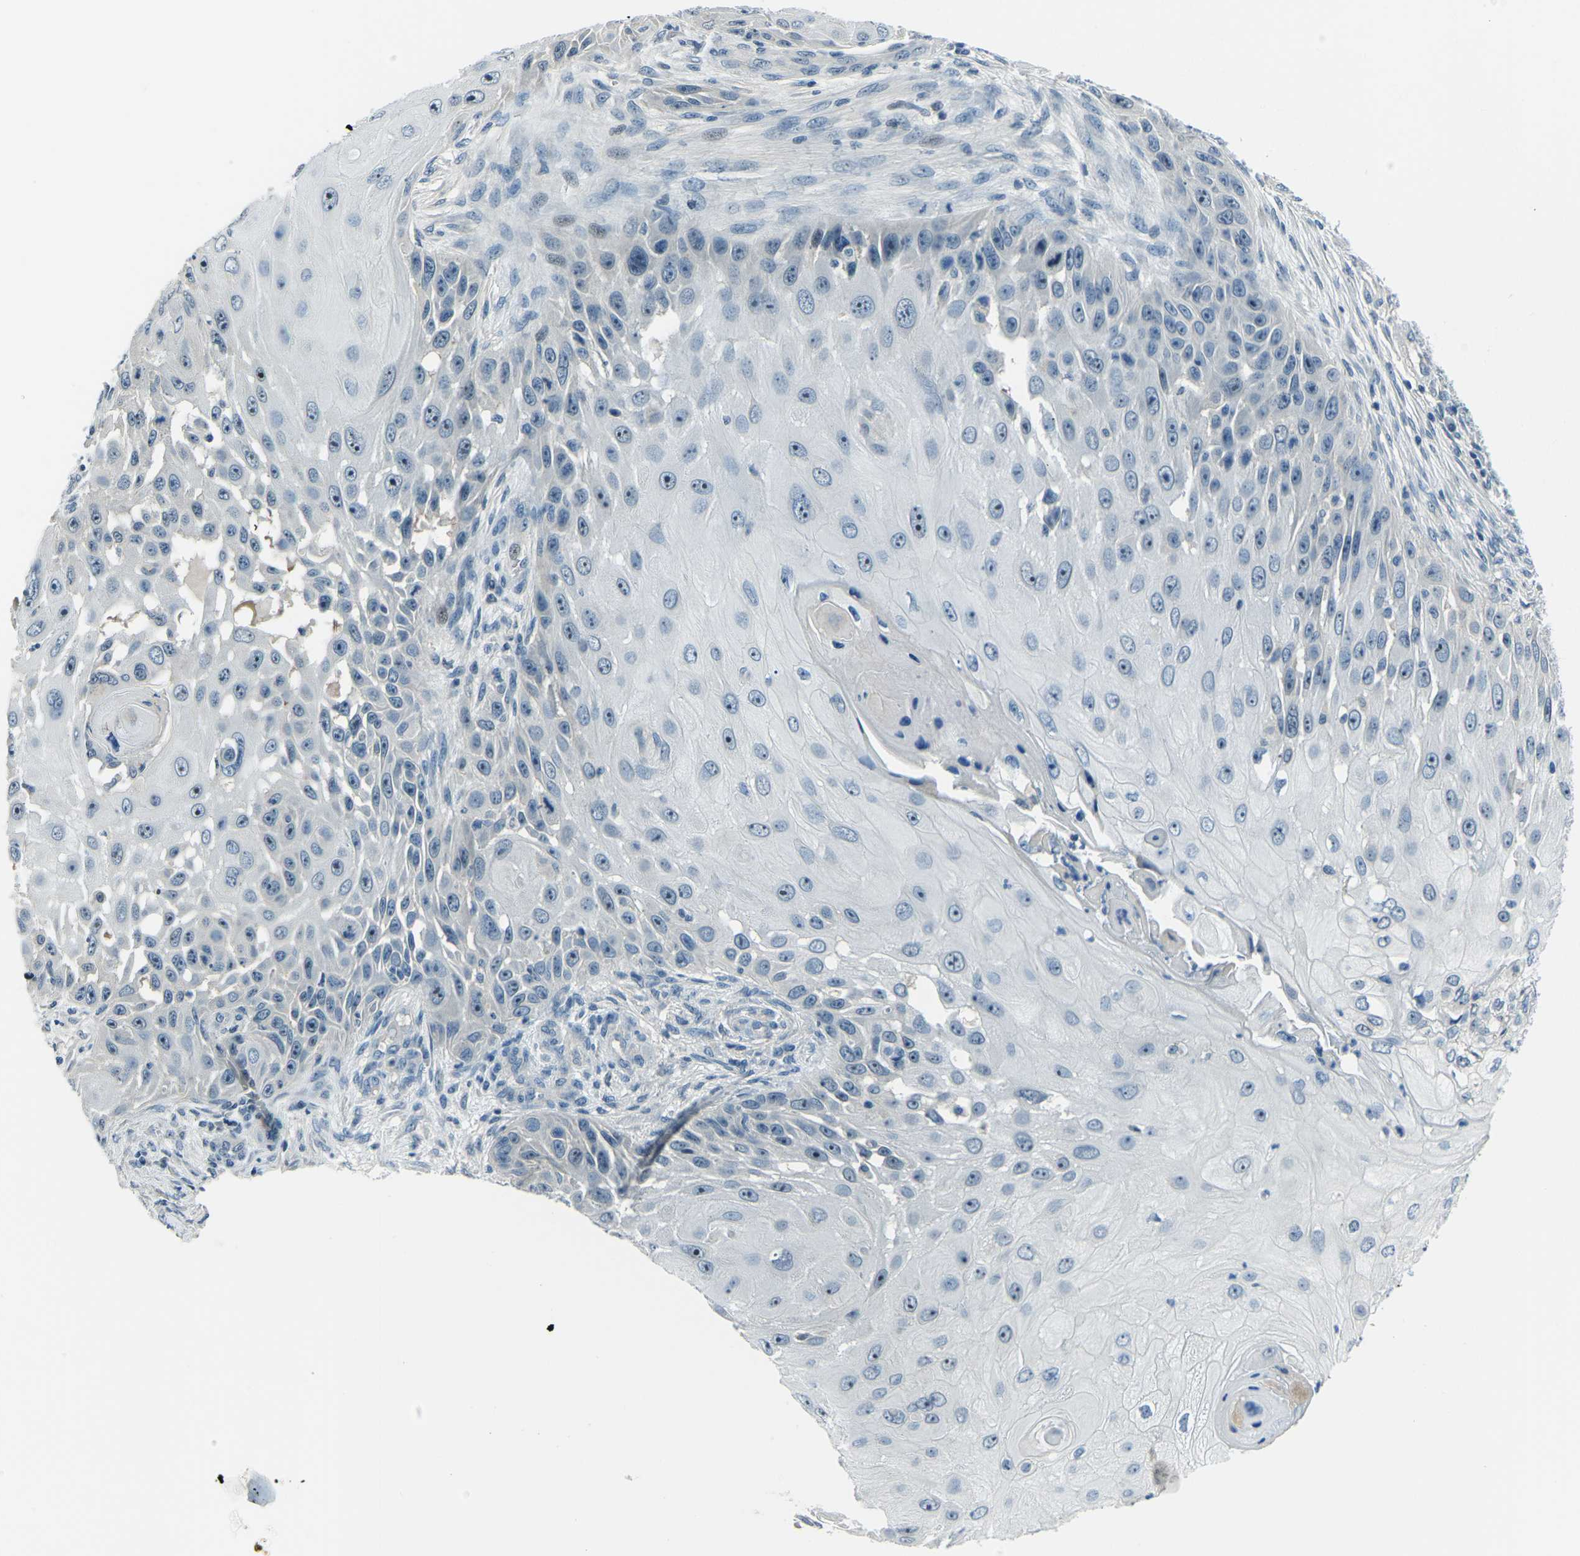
{"staining": {"intensity": "moderate", "quantity": "25%-75%", "location": "nuclear"}, "tissue": "skin cancer", "cell_type": "Tumor cells", "image_type": "cancer", "snomed": [{"axis": "morphology", "description": "Squamous cell carcinoma, NOS"}, {"axis": "topography", "description": "Skin"}], "caption": "Immunohistochemistry (IHC) image of neoplastic tissue: human skin squamous cell carcinoma stained using IHC reveals medium levels of moderate protein expression localized specifically in the nuclear of tumor cells, appearing as a nuclear brown color.", "gene": "RRP1", "patient": {"sex": "female", "age": 44}}